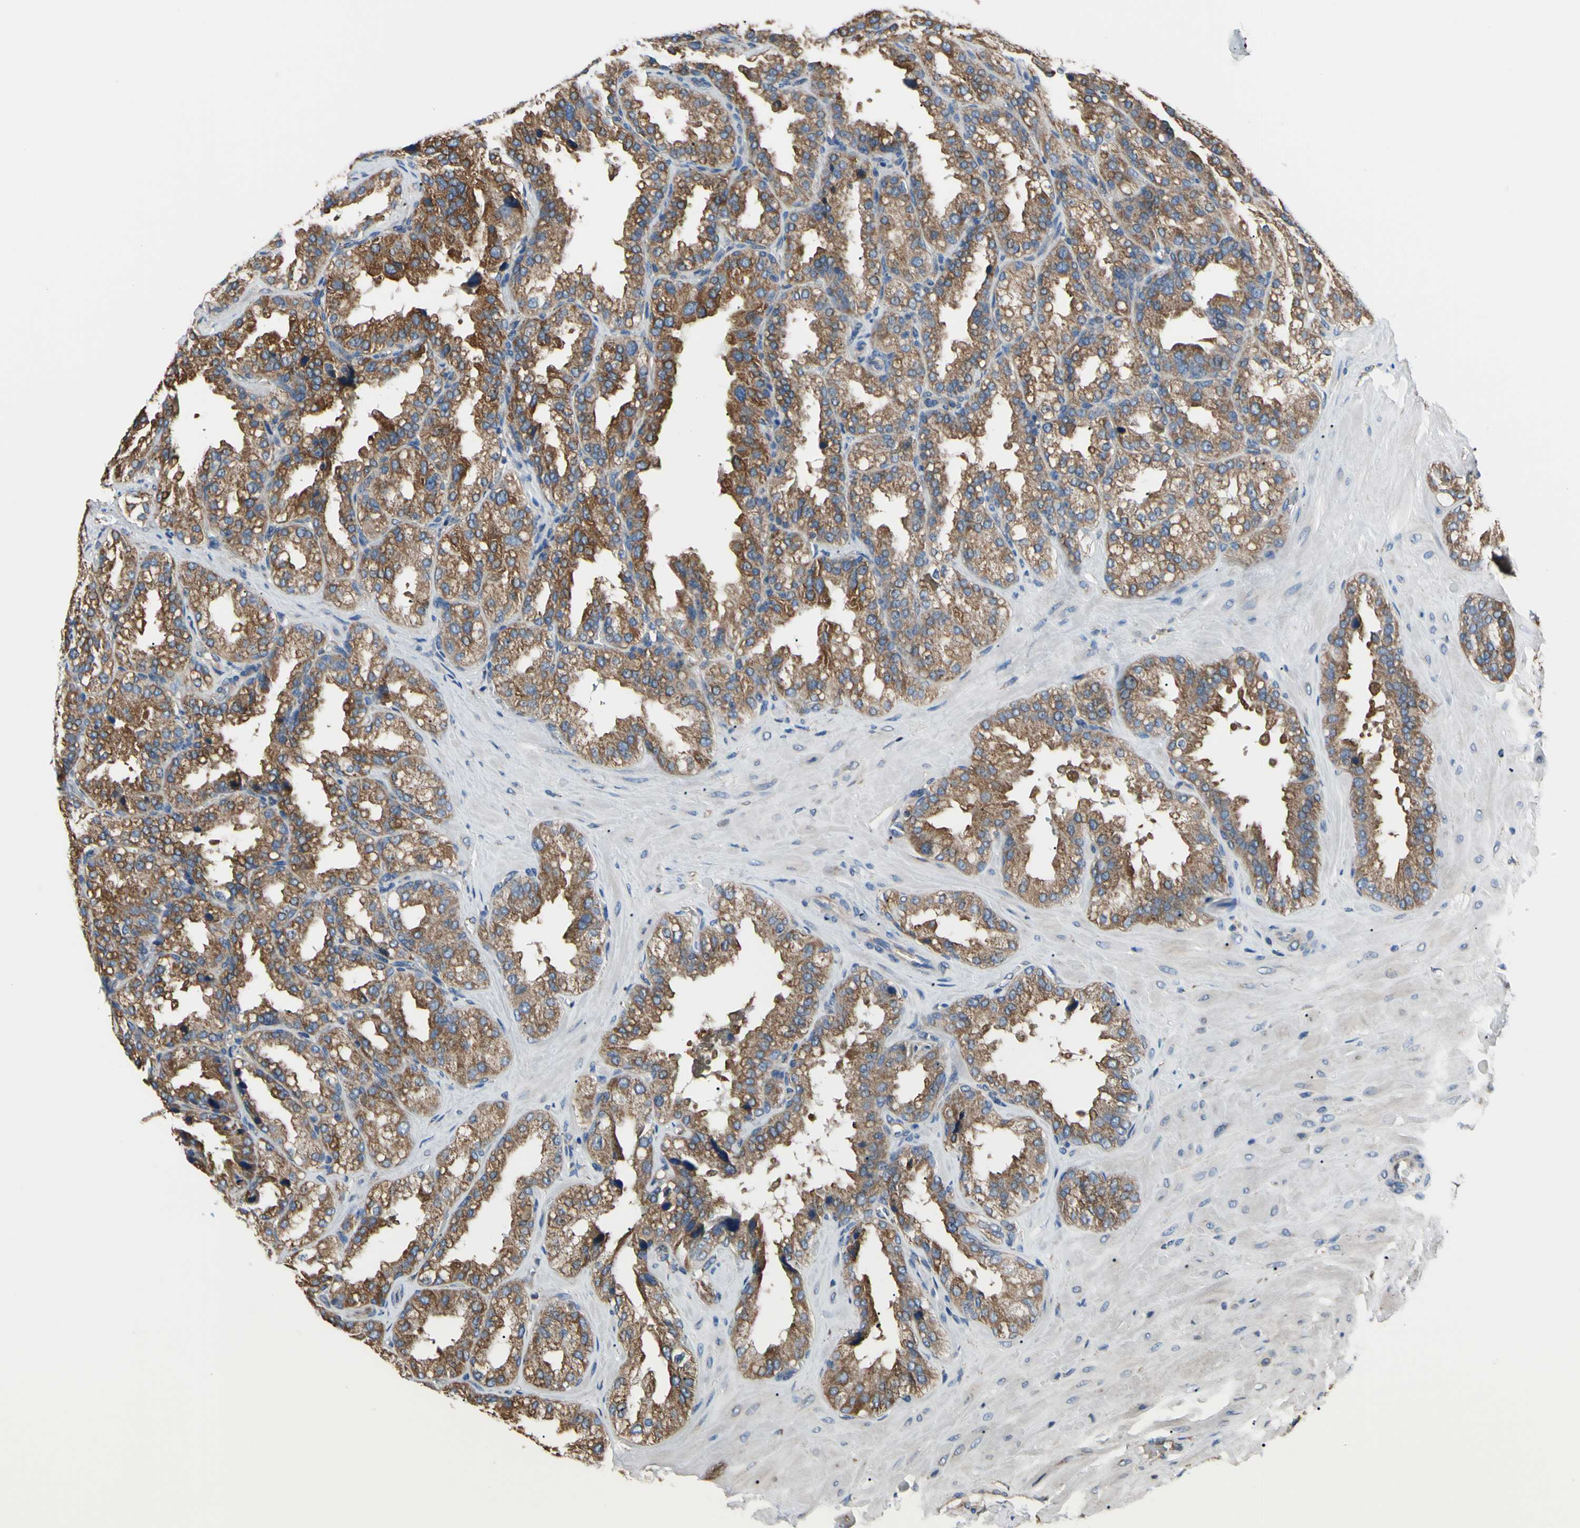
{"staining": {"intensity": "strong", "quantity": ">75%", "location": "cytoplasmic/membranous"}, "tissue": "seminal vesicle", "cell_type": "Glandular cells", "image_type": "normal", "snomed": [{"axis": "morphology", "description": "Normal tissue, NOS"}, {"axis": "topography", "description": "Prostate"}, {"axis": "topography", "description": "Seminal veicle"}], "caption": "Immunohistochemistry (IHC) of benign seminal vesicle shows high levels of strong cytoplasmic/membranous positivity in approximately >75% of glandular cells.", "gene": "BMF", "patient": {"sex": "male", "age": 51}}